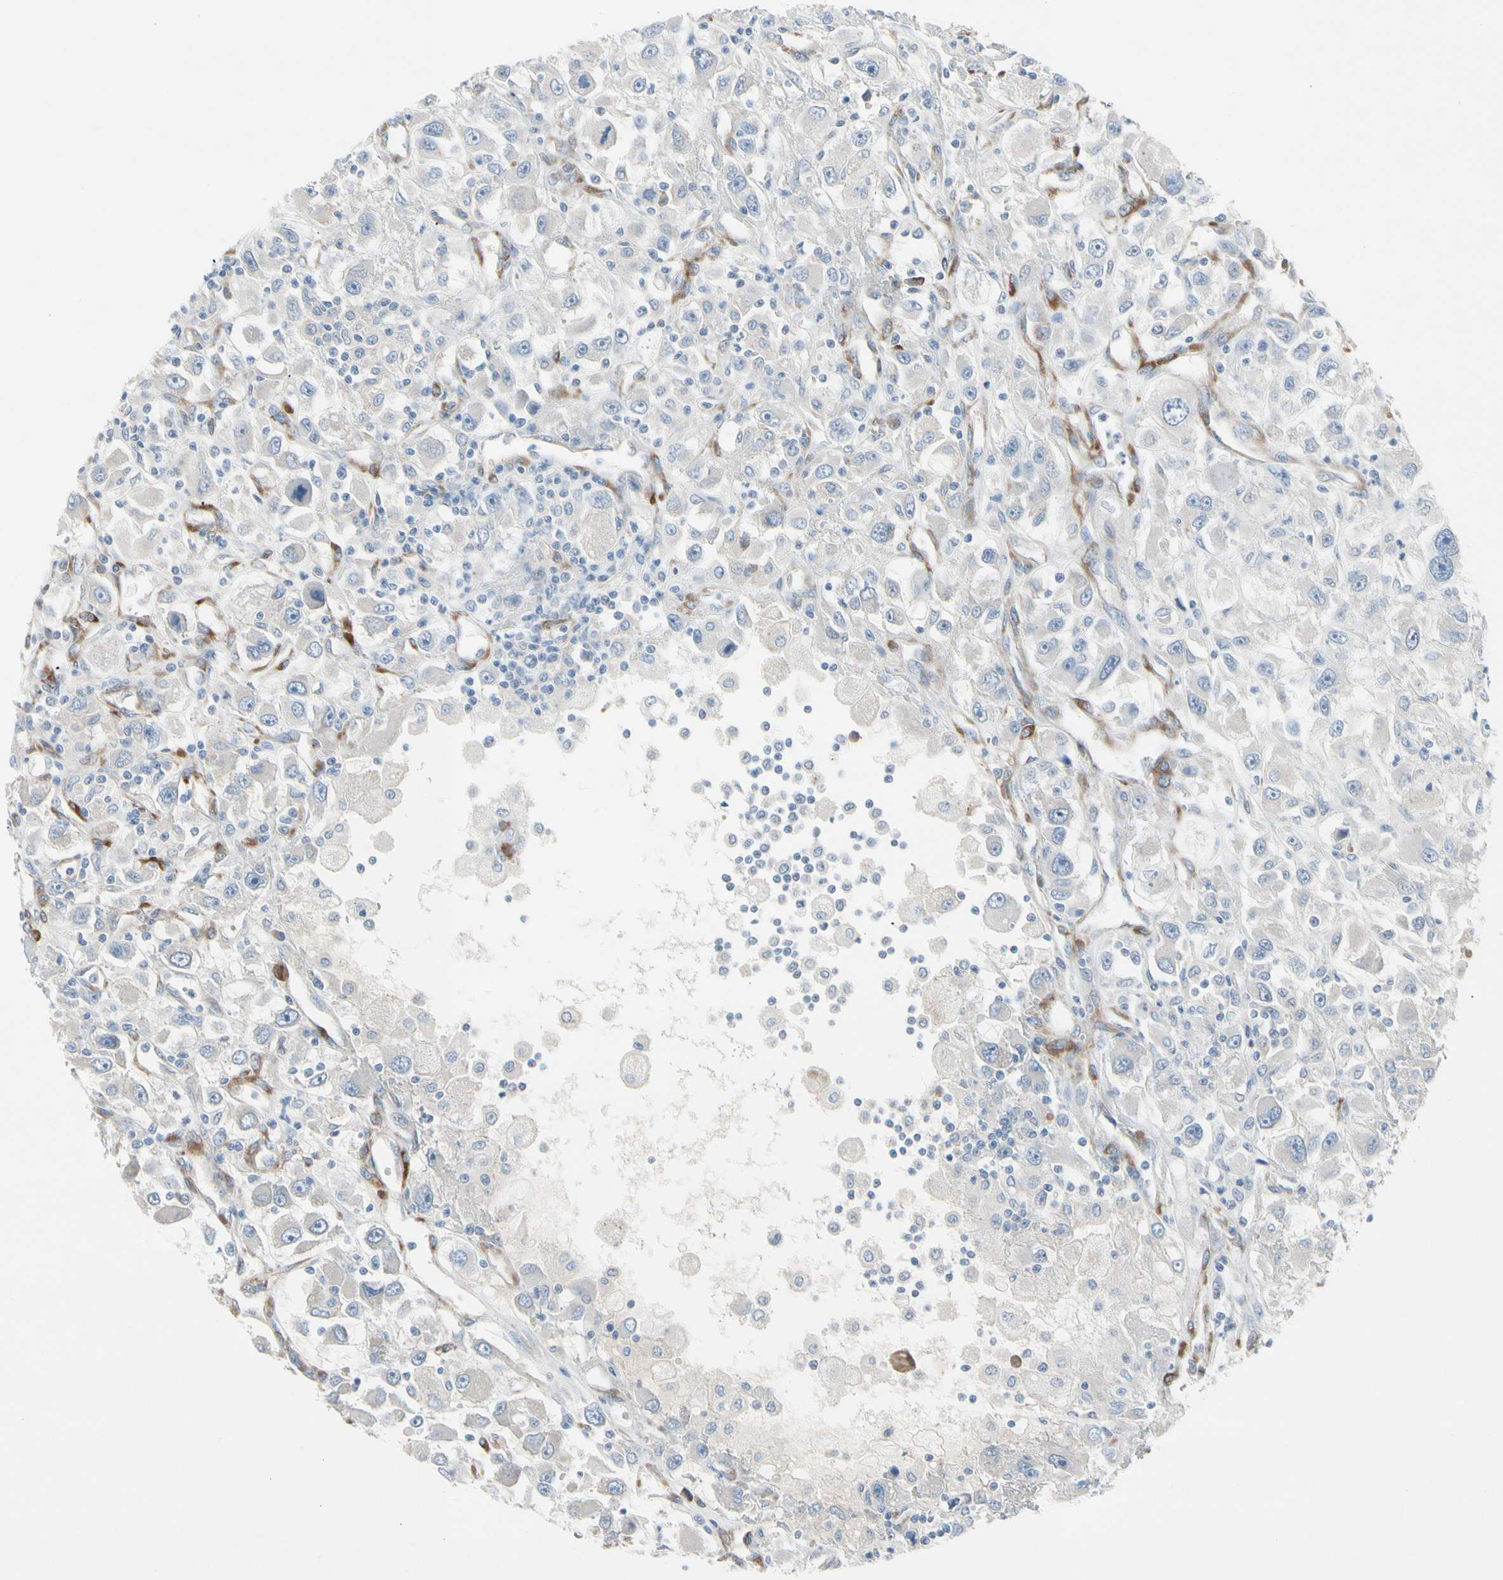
{"staining": {"intensity": "negative", "quantity": "none", "location": "none"}, "tissue": "renal cancer", "cell_type": "Tumor cells", "image_type": "cancer", "snomed": [{"axis": "morphology", "description": "Adenocarcinoma, NOS"}, {"axis": "topography", "description": "Kidney"}], "caption": "Immunohistochemistry micrograph of renal adenocarcinoma stained for a protein (brown), which shows no staining in tumor cells.", "gene": "MAP2", "patient": {"sex": "female", "age": 52}}